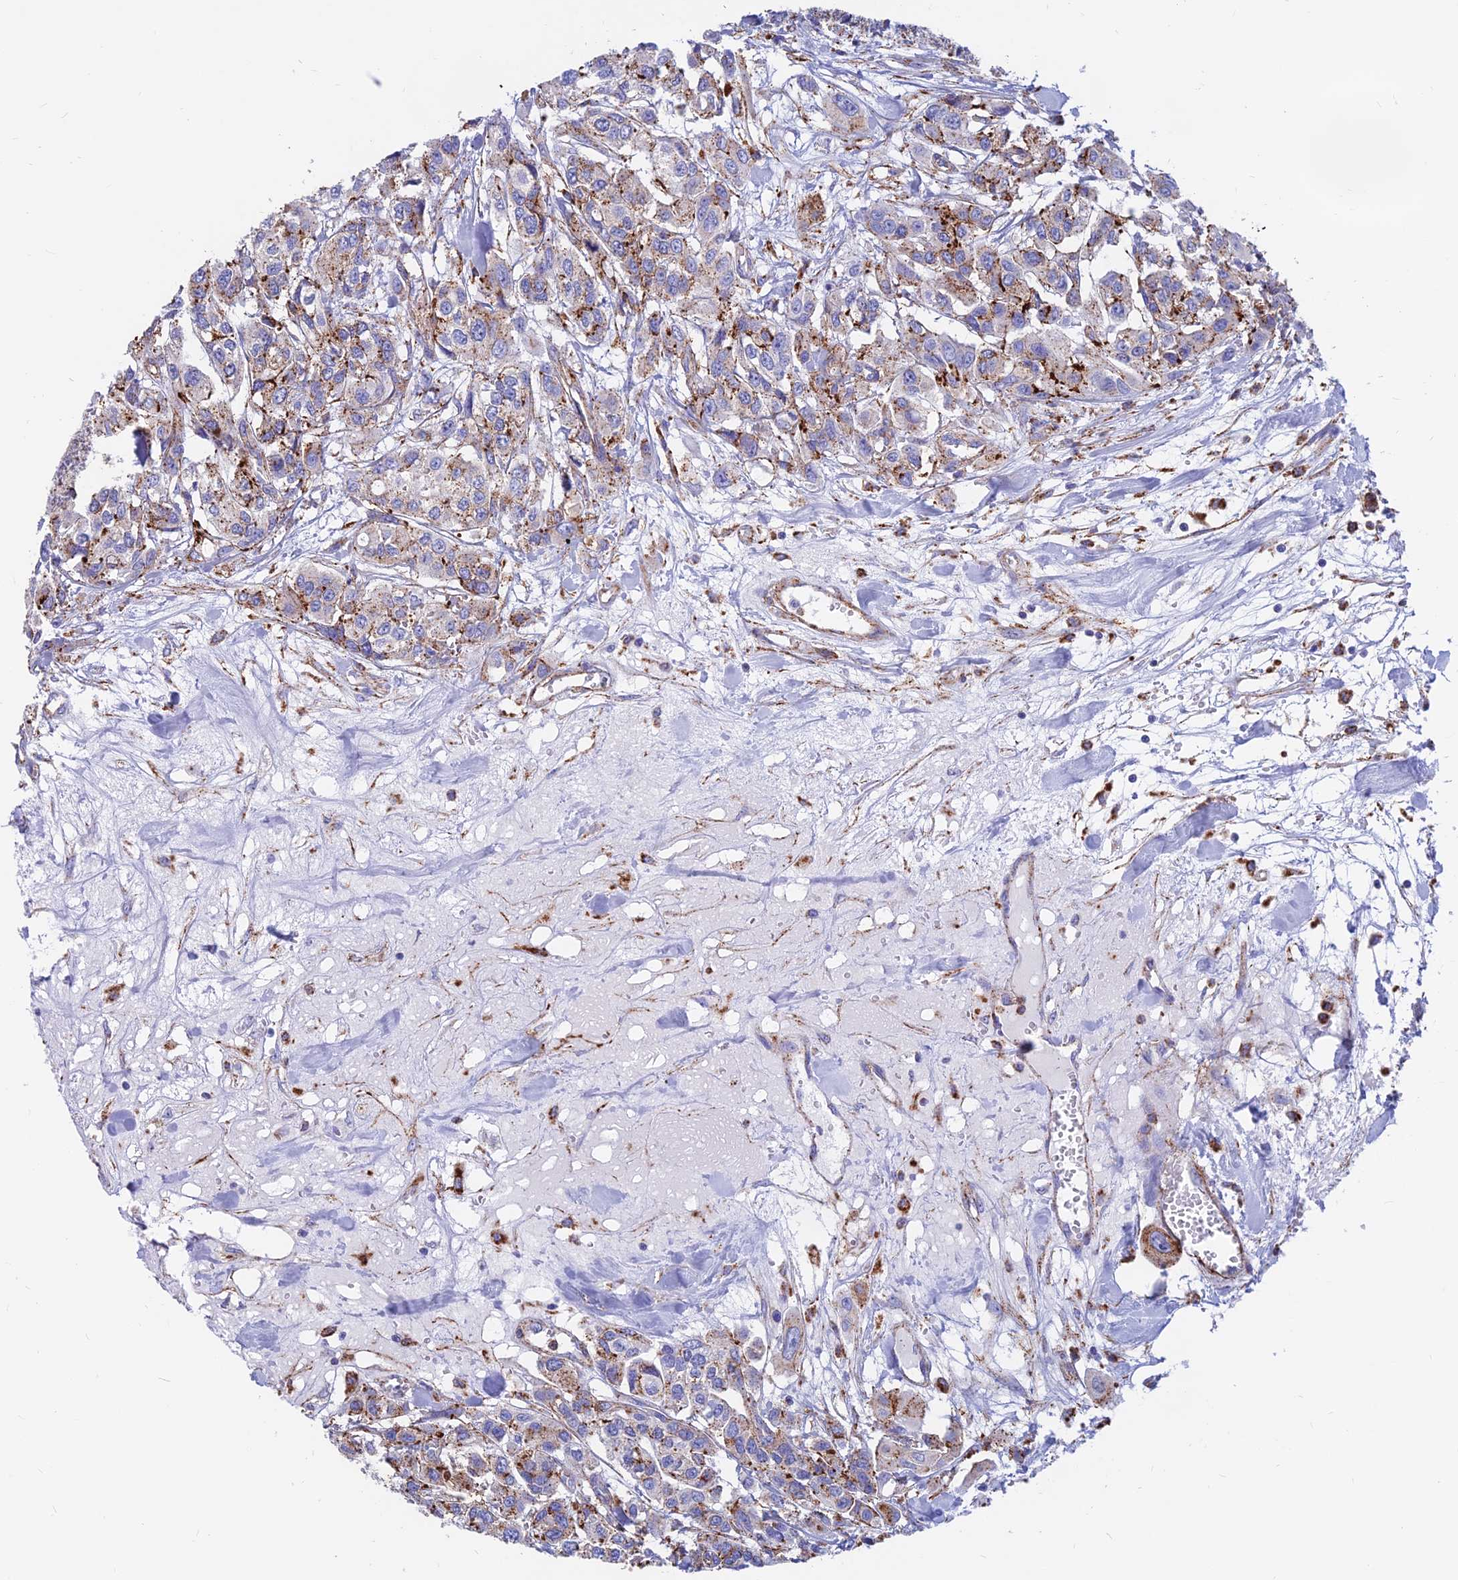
{"staining": {"intensity": "moderate", "quantity": "25%-75%", "location": "cytoplasmic/membranous"}, "tissue": "urothelial cancer", "cell_type": "Tumor cells", "image_type": "cancer", "snomed": [{"axis": "morphology", "description": "Urothelial carcinoma, High grade"}, {"axis": "topography", "description": "Urinary bladder"}], "caption": "This is an image of immunohistochemistry staining of high-grade urothelial carcinoma, which shows moderate positivity in the cytoplasmic/membranous of tumor cells.", "gene": "SPNS1", "patient": {"sex": "male", "age": 67}}